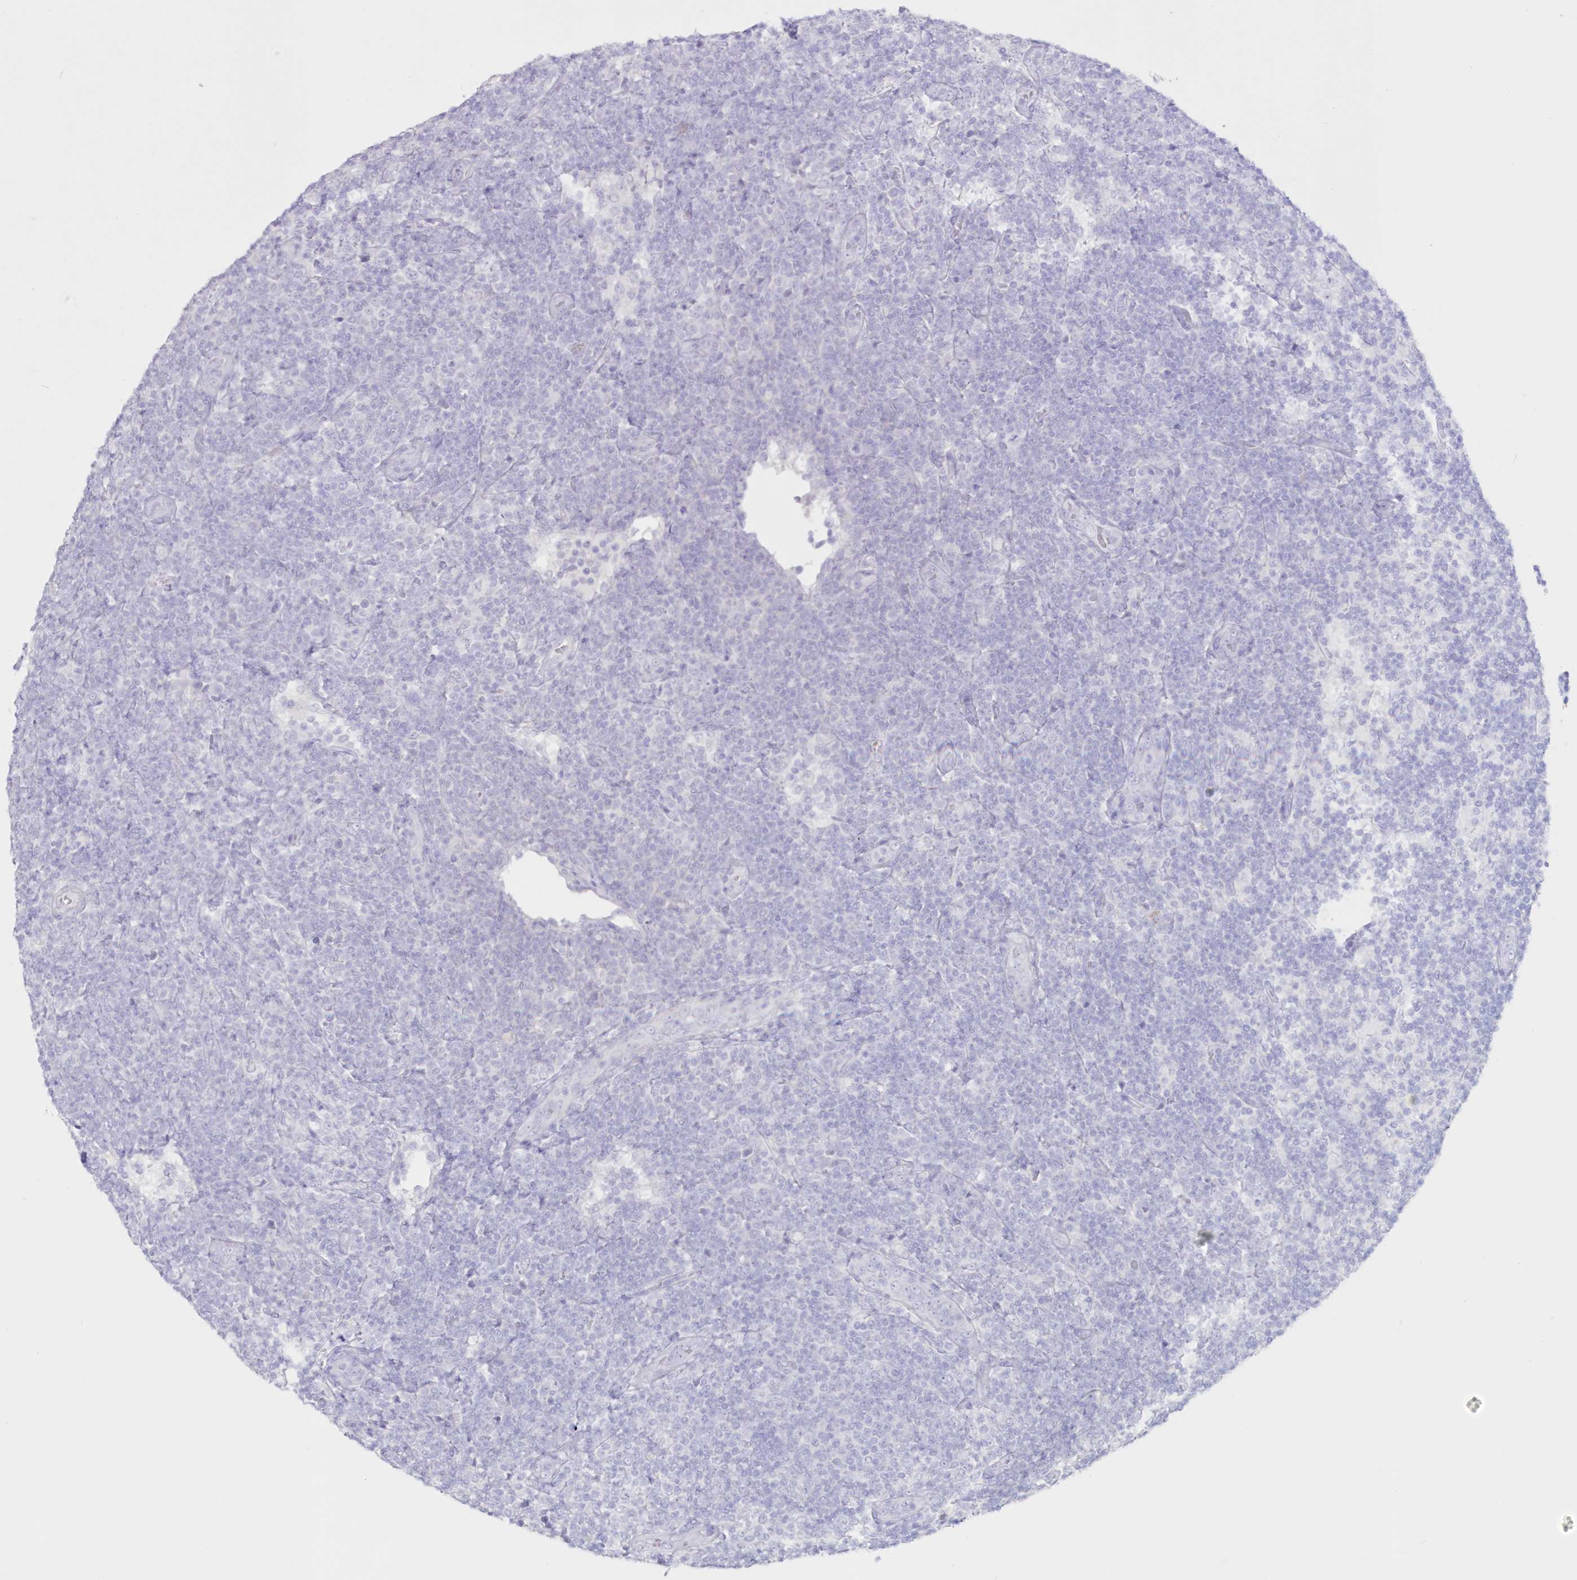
{"staining": {"intensity": "negative", "quantity": "none", "location": "none"}, "tissue": "lymphoma", "cell_type": "Tumor cells", "image_type": "cancer", "snomed": [{"axis": "morphology", "description": "Malignant lymphoma, non-Hodgkin's type, Low grade"}, {"axis": "topography", "description": "Lymph node"}], "caption": "A photomicrograph of lymphoma stained for a protein demonstrates no brown staining in tumor cells.", "gene": "CYP3A4", "patient": {"sex": "male", "age": 66}}